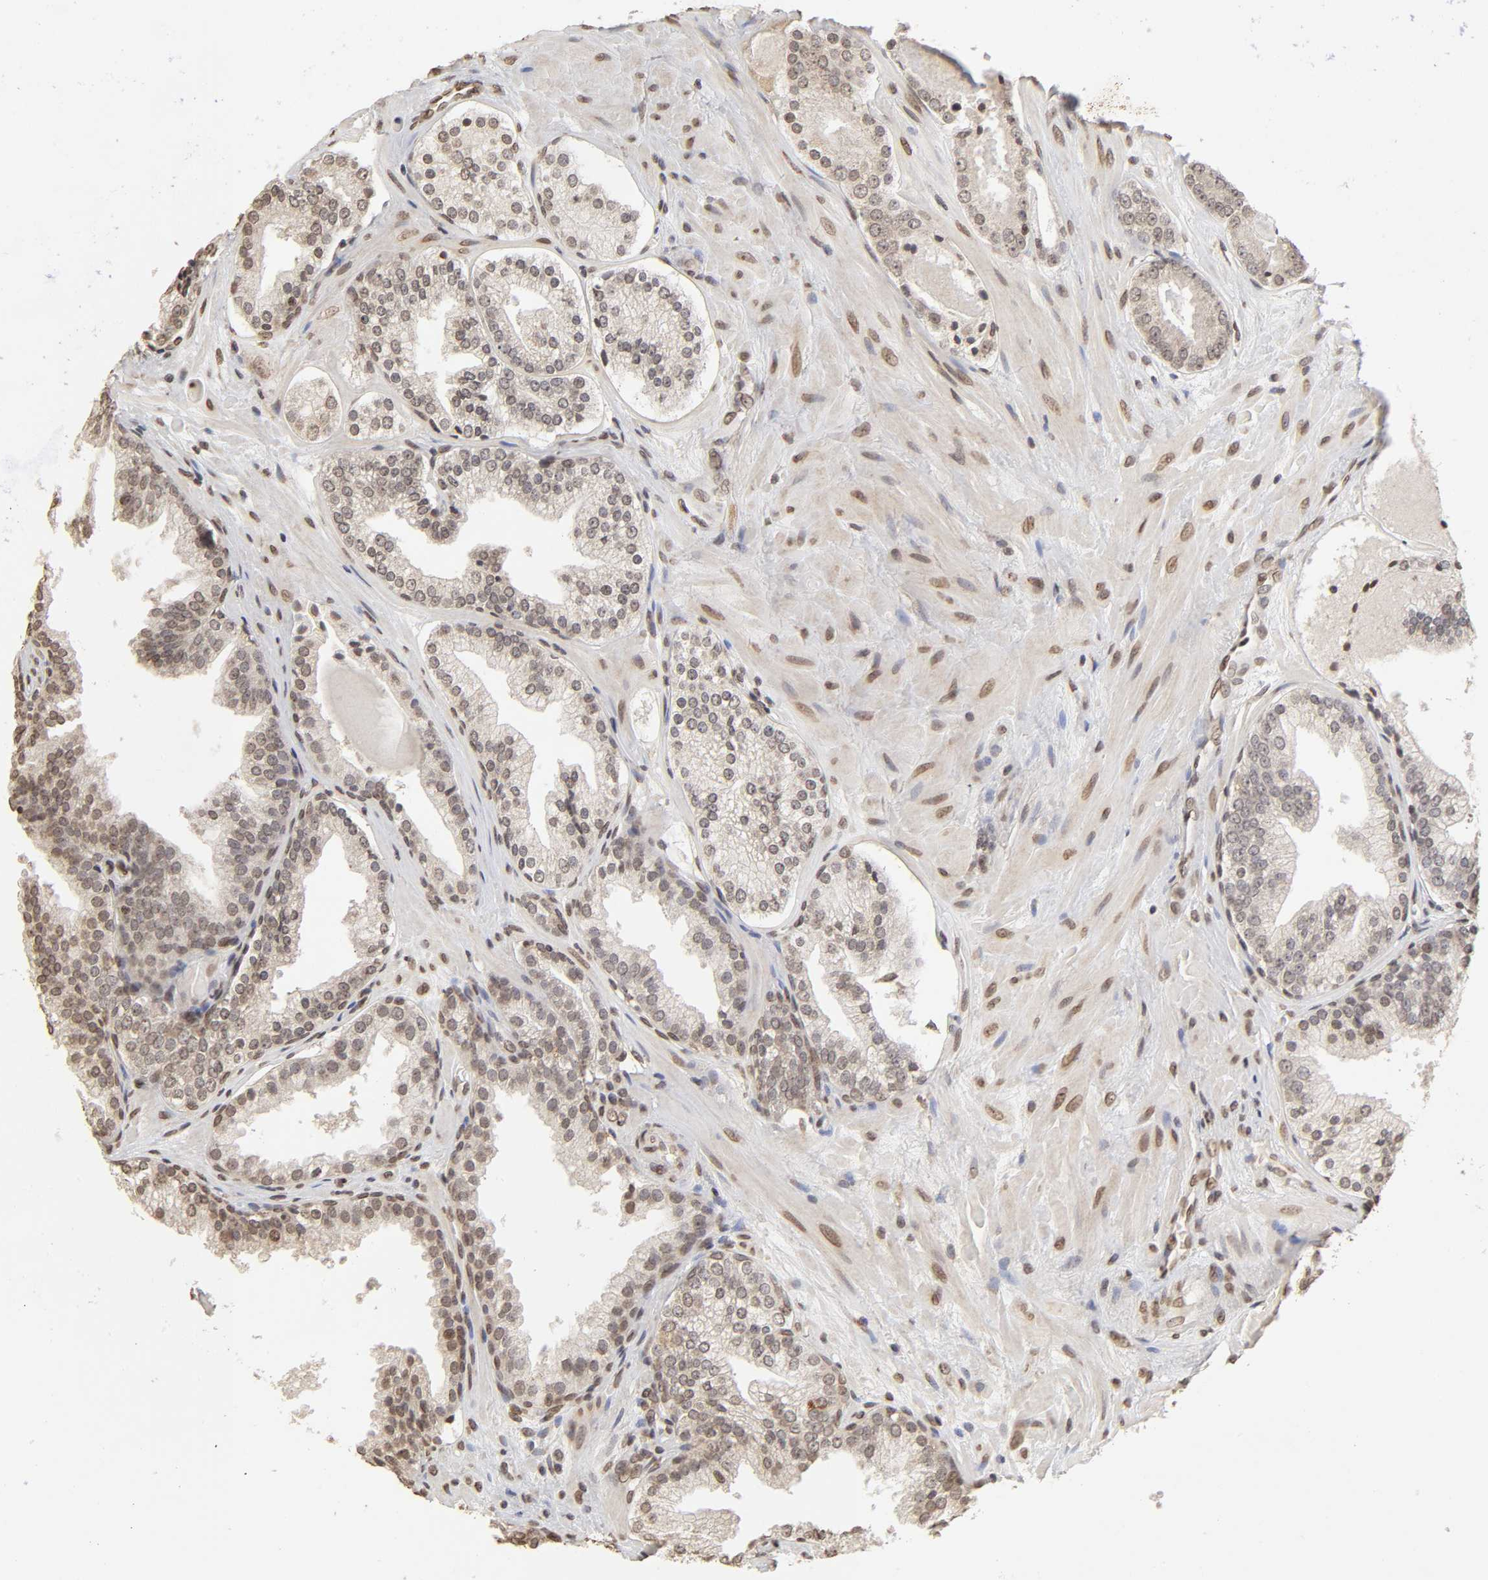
{"staining": {"intensity": "negative", "quantity": "none", "location": "none"}, "tissue": "prostate cancer", "cell_type": "Tumor cells", "image_type": "cancer", "snomed": [{"axis": "morphology", "description": "Adenocarcinoma, High grade"}, {"axis": "topography", "description": "Prostate"}], "caption": "High magnification brightfield microscopy of prostate cancer (high-grade adenocarcinoma) stained with DAB (brown) and counterstained with hematoxylin (blue): tumor cells show no significant positivity.", "gene": "MLLT6", "patient": {"sex": "male", "age": 68}}